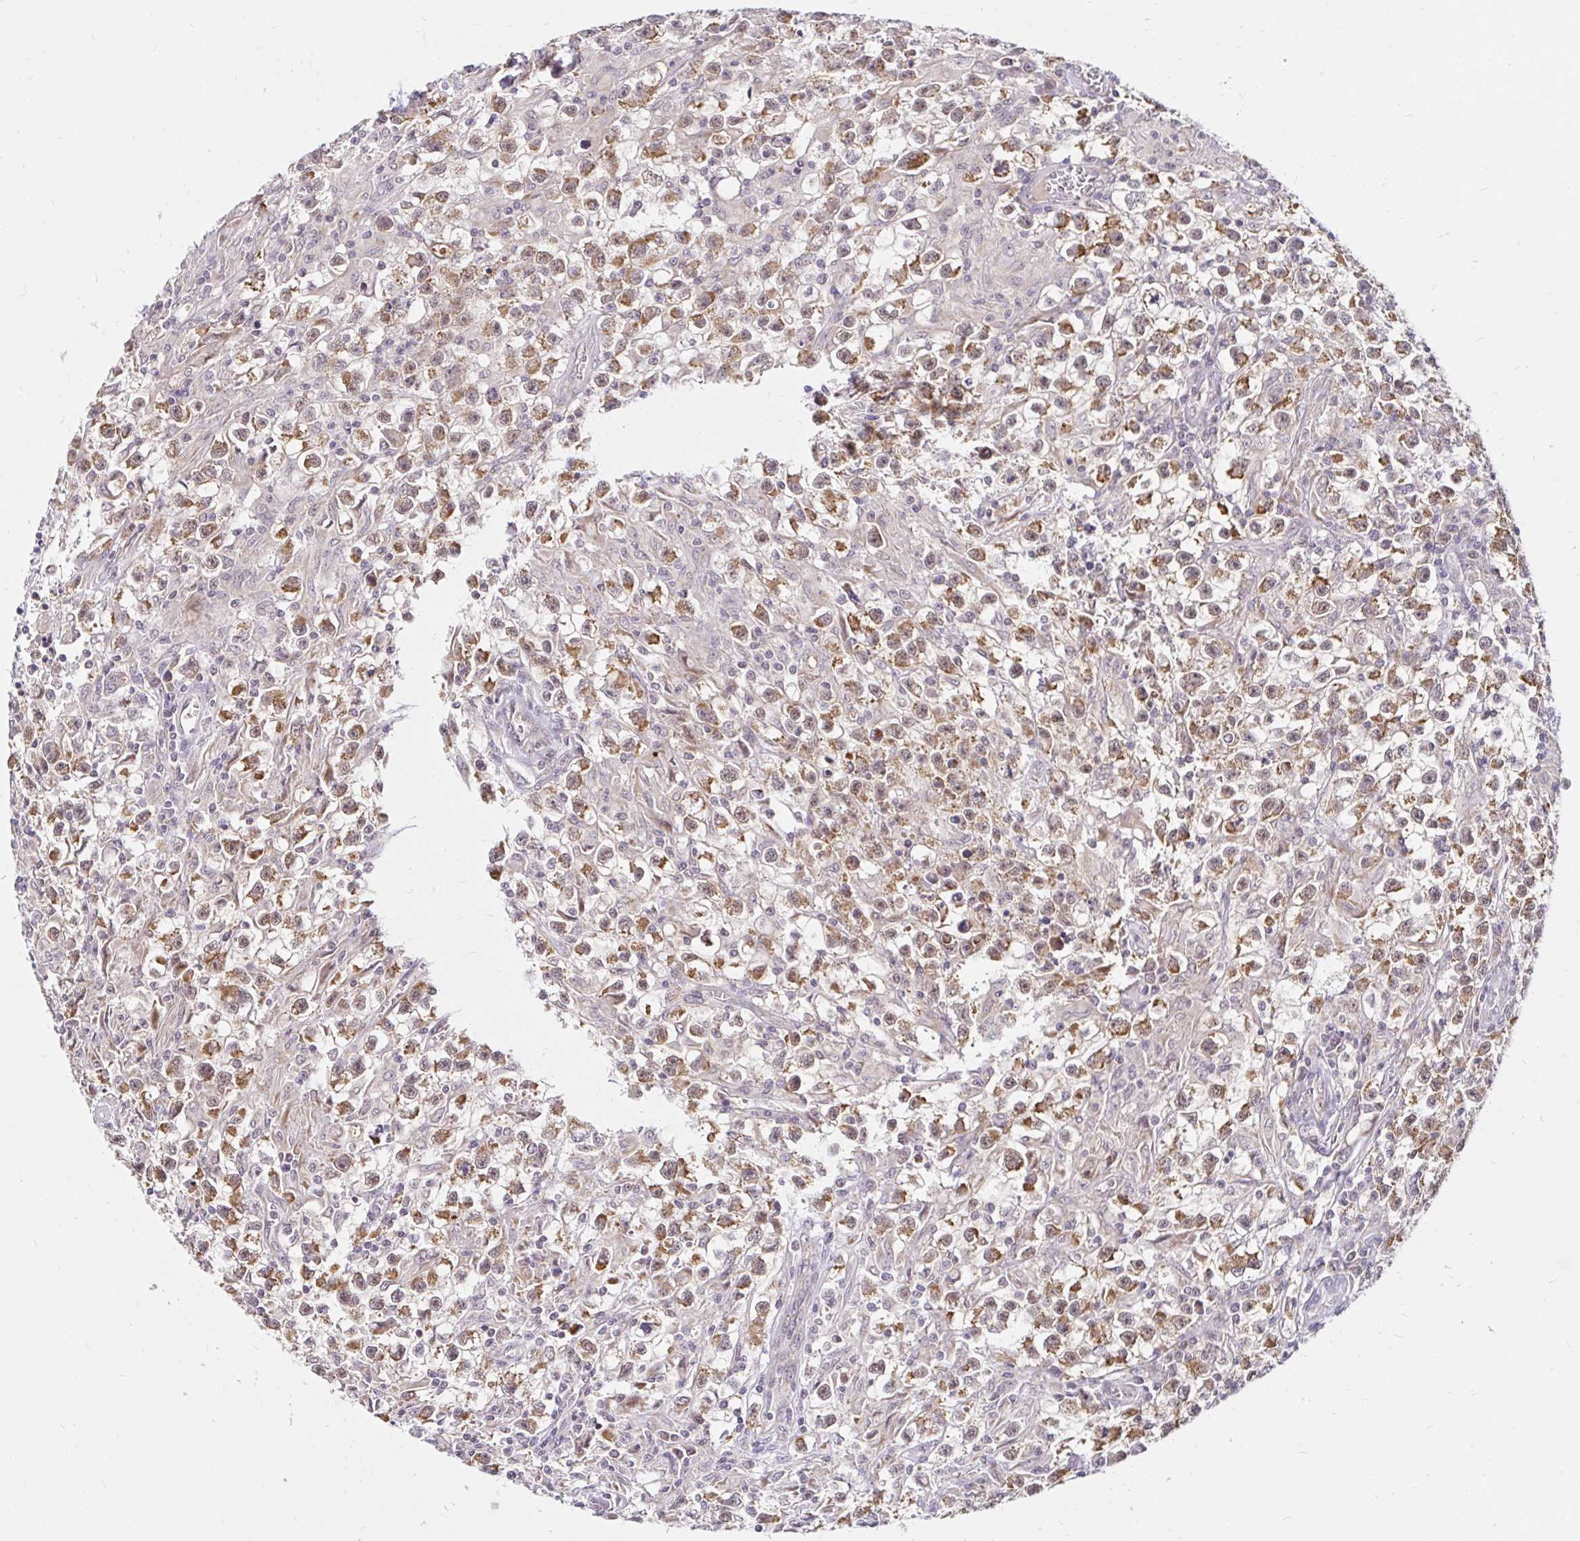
{"staining": {"intensity": "moderate", "quantity": ">75%", "location": "cytoplasmic/membranous"}, "tissue": "testis cancer", "cell_type": "Tumor cells", "image_type": "cancer", "snomed": [{"axis": "morphology", "description": "Seminoma, NOS"}, {"axis": "topography", "description": "Testis"}], "caption": "Testis seminoma stained with a protein marker shows moderate staining in tumor cells.", "gene": "TIMM50", "patient": {"sex": "male", "age": 31}}